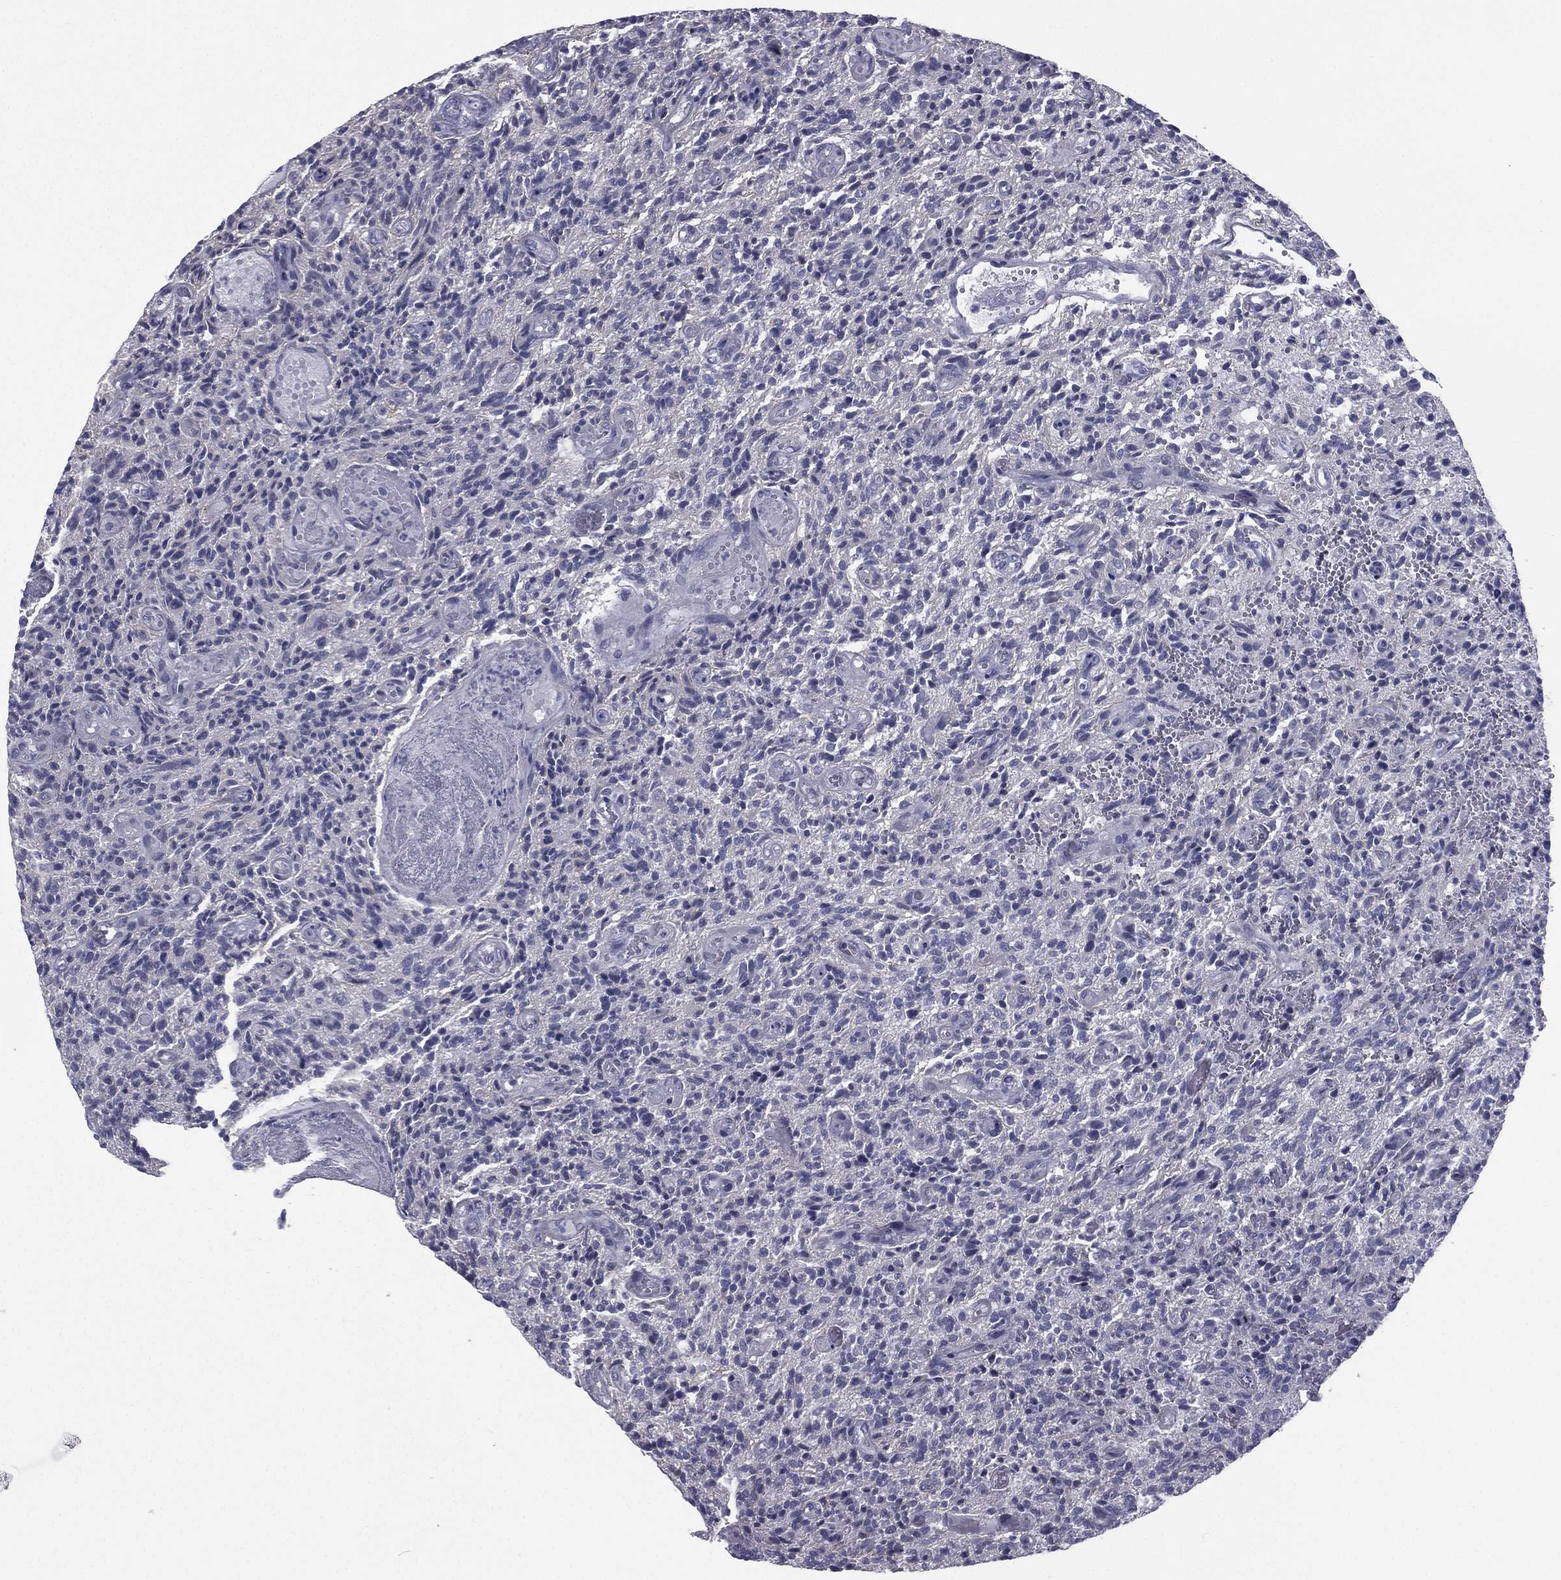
{"staining": {"intensity": "negative", "quantity": "none", "location": "none"}, "tissue": "glioma", "cell_type": "Tumor cells", "image_type": "cancer", "snomed": [{"axis": "morphology", "description": "Glioma, malignant, High grade"}, {"axis": "topography", "description": "Brain"}], "caption": "Human malignant glioma (high-grade) stained for a protein using immunohistochemistry reveals no staining in tumor cells.", "gene": "ACTRT2", "patient": {"sex": "male", "age": 64}}